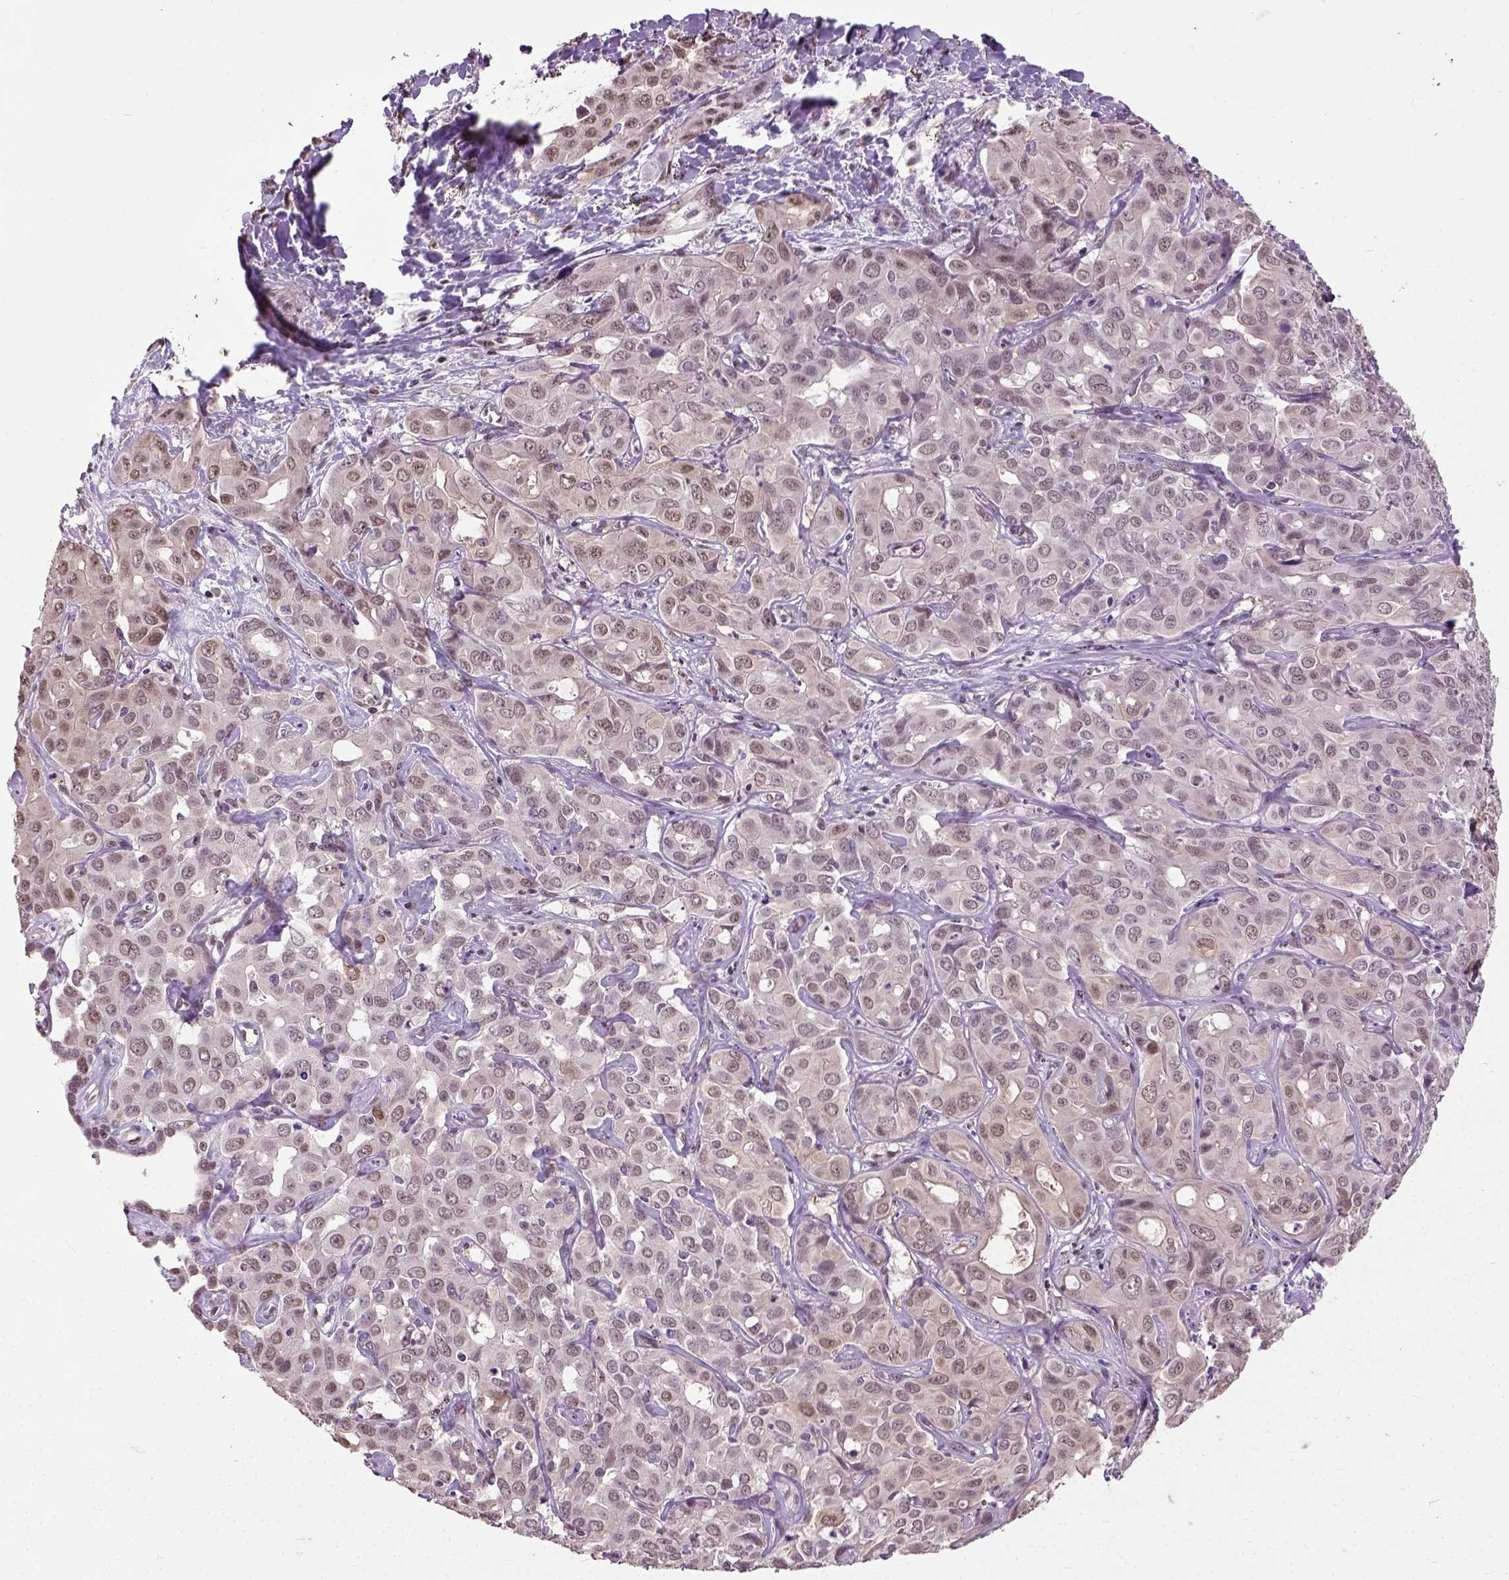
{"staining": {"intensity": "moderate", "quantity": ">75%", "location": "nuclear"}, "tissue": "liver cancer", "cell_type": "Tumor cells", "image_type": "cancer", "snomed": [{"axis": "morphology", "description": "Cholangiocarcinoma"}, {"axis": "topography", "description": "Liver"}], "caption": "Cholangiocarcinoma (liver) stained with a brown dye exhibits moderate nuclear positive expression in approximately >75% of tumor cells.", "gene": "UBA3", "patient": {"sex": "female", "age": 60}}